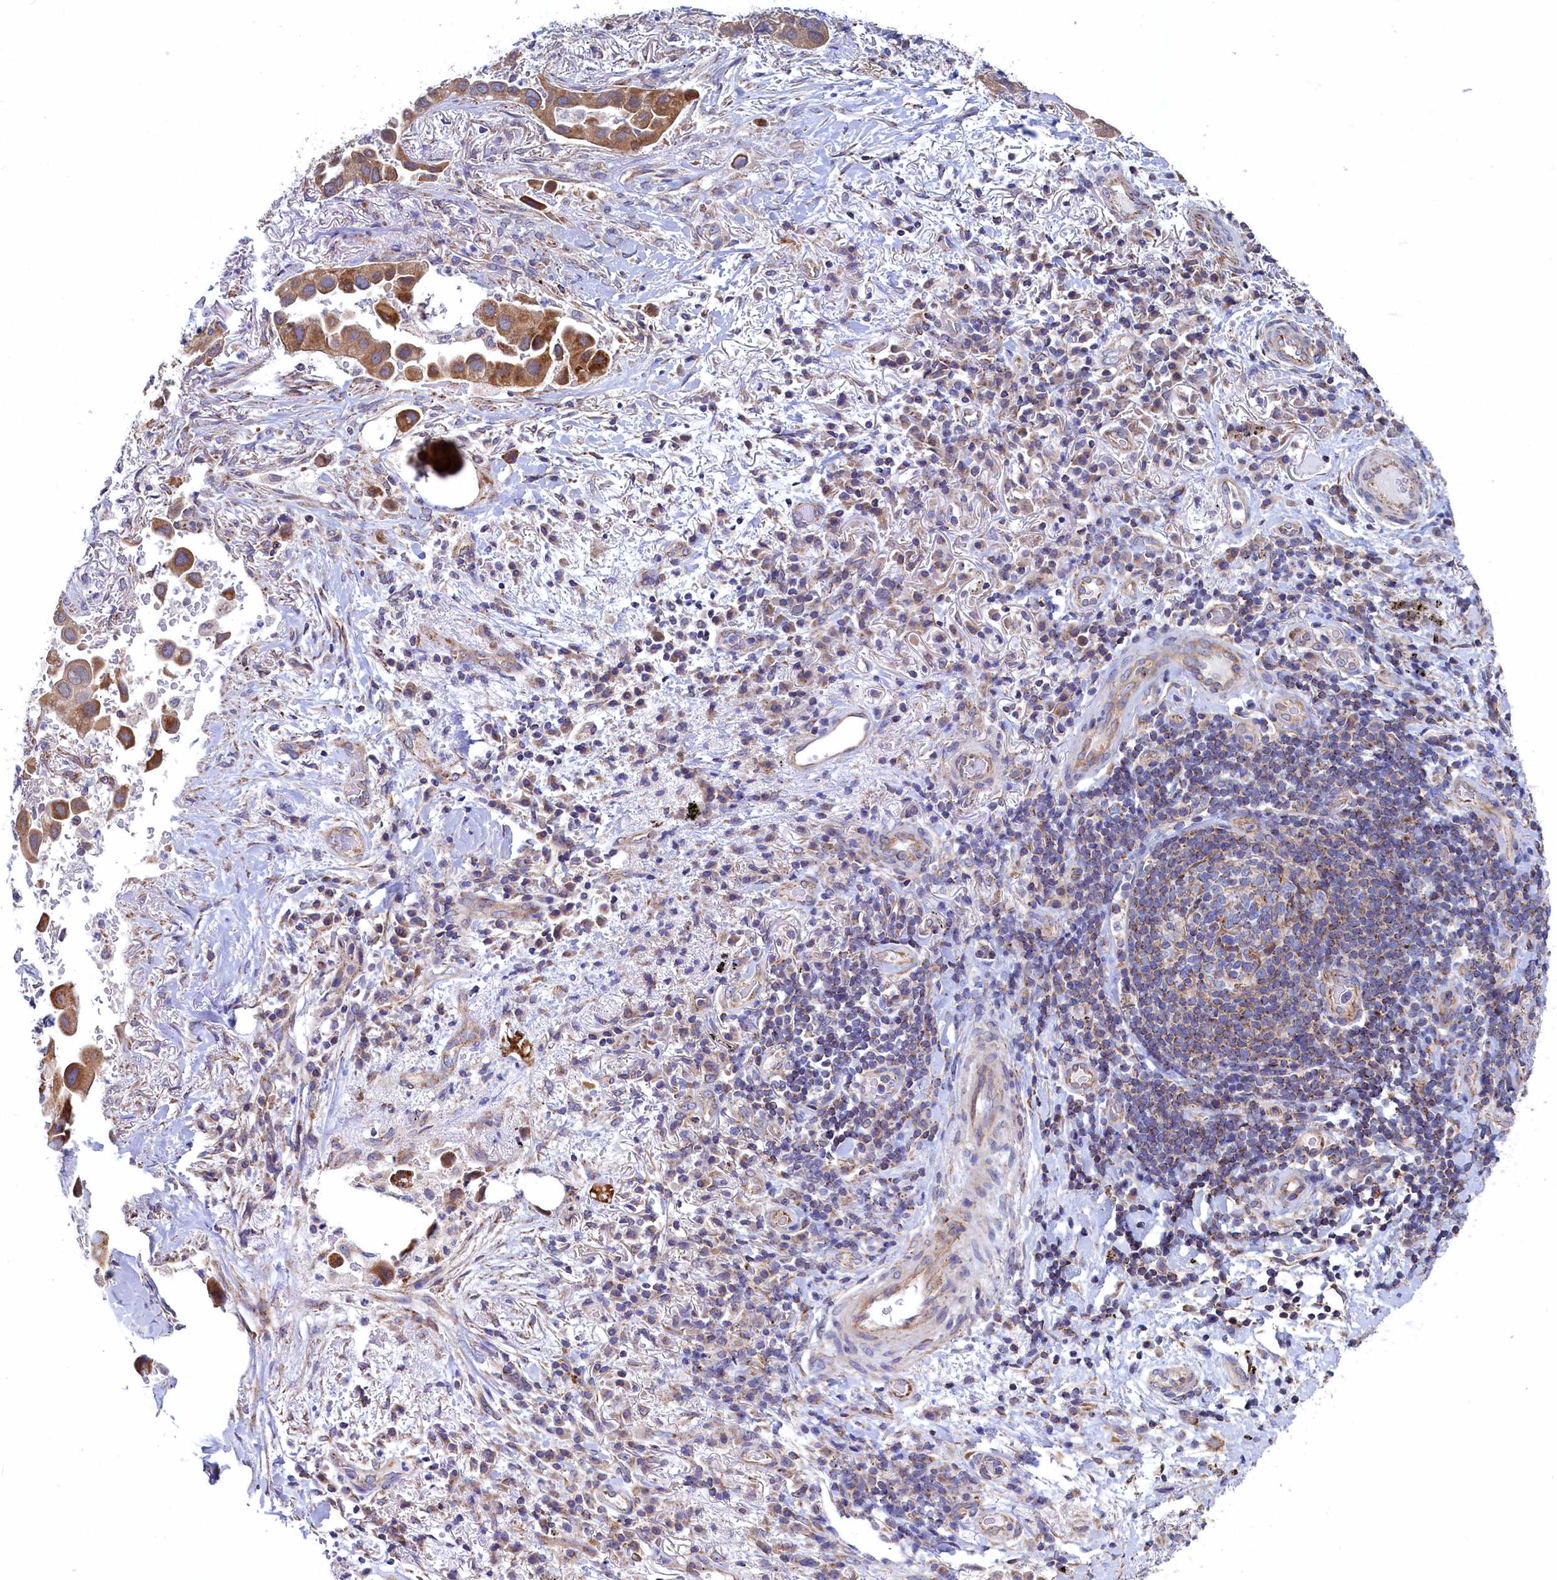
{"staining": {"intensity": "moderate", "quantity": ">75%", "location": "cytoplasmic/membranous"}, "tissue": "lung cancer", "cell_type": "Tumor cells", "image_type": "cancer", "snomed": [{"axis": "morphology", "description": "Adenocarcinoma, NOS"}, {"axis": "topography", "description": "Lung"}], "caption": "Lung cancer (adenocarcinoma) stained with a brown dye displays moderate cytoplasmic/membranous positive positivity in approximately >75% of tumor cells.", "gene": "SPATA2L", "patient": {"sex": "female", "age": 76}}